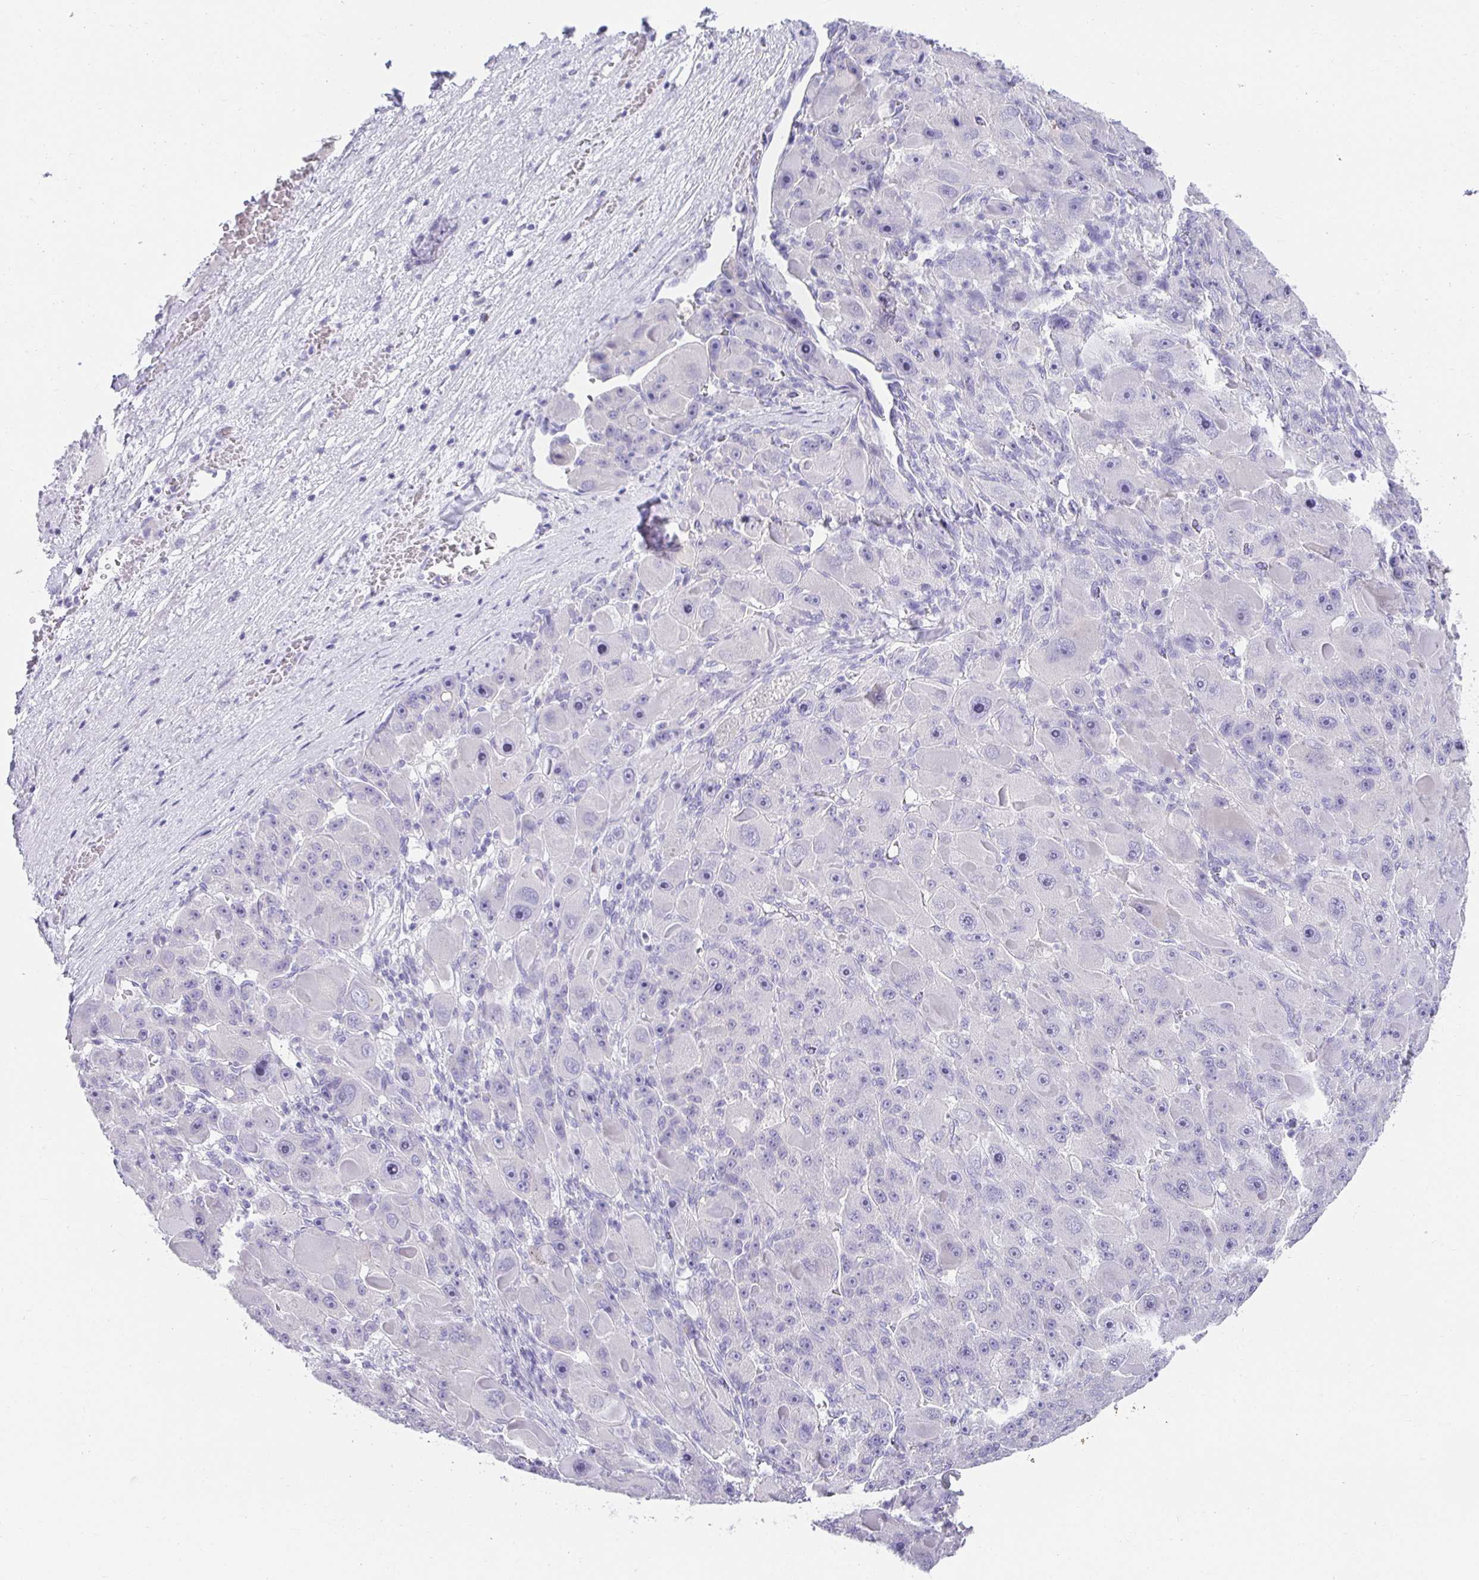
{"staining": {"intensity": "negative", "quantity": "none", "location": "none"}, "tissue": "liver cancer", "cell_type": "Tumor cells", "image_type": "cancer", "snomed": [{"axis": "morphology", "description": "Carcinoma, Hepatocellular, NOS"}, {"axis": "topography", "description": "Liver"}], "caption": "Tumor cells show no significant positivity in liver hepatocellular carcinoma.", "gene": "CHAT", "patient": {"sex": "male", "age": 76}}